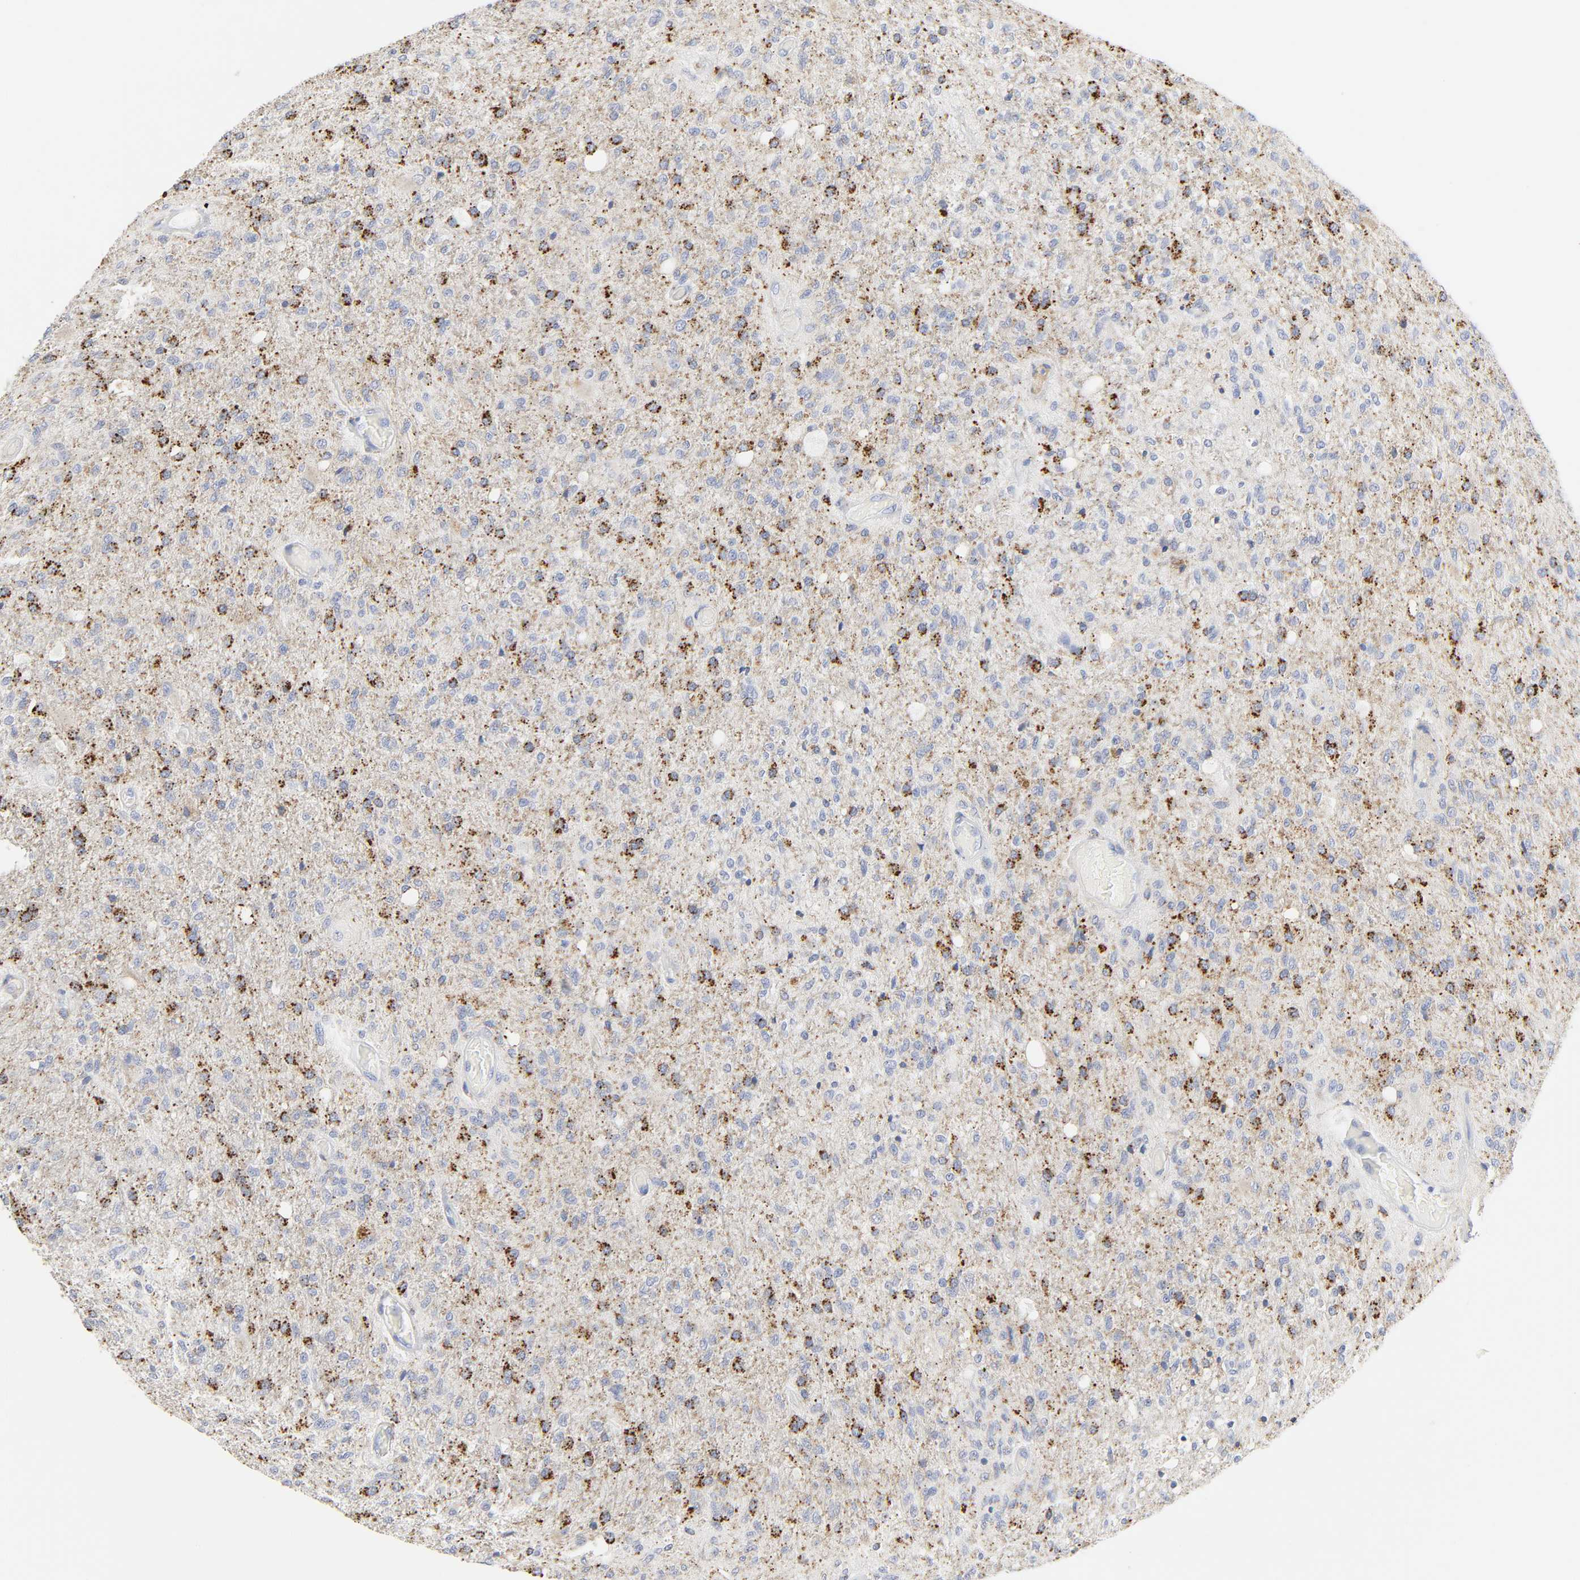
{"staining": {"intensity": "moderate", "quantity": "25%-75%", "location": "cytoplasmic/membranous"}, "tissue": "glioma", "cell_type": "Tumor cells", "image_type": "cancer", "snomed": [{"axis": "morphology", "description": "Normal tissue, NOS"}, {"axis": "morphology", "description": "Glioma, malignant, High grade"}, {"axis": "topography", "description": "Cerebral cortex"}], "caption": "Immunohistochemical staining of high-grade glioma (malignant) exhibits medium levels of moderate cytoplasmic/membranous protein positivity in approximately 25%-75% of tumor cells.", "gene": "MAGEB17", "patient": {"sex": "male", "age": 77}}